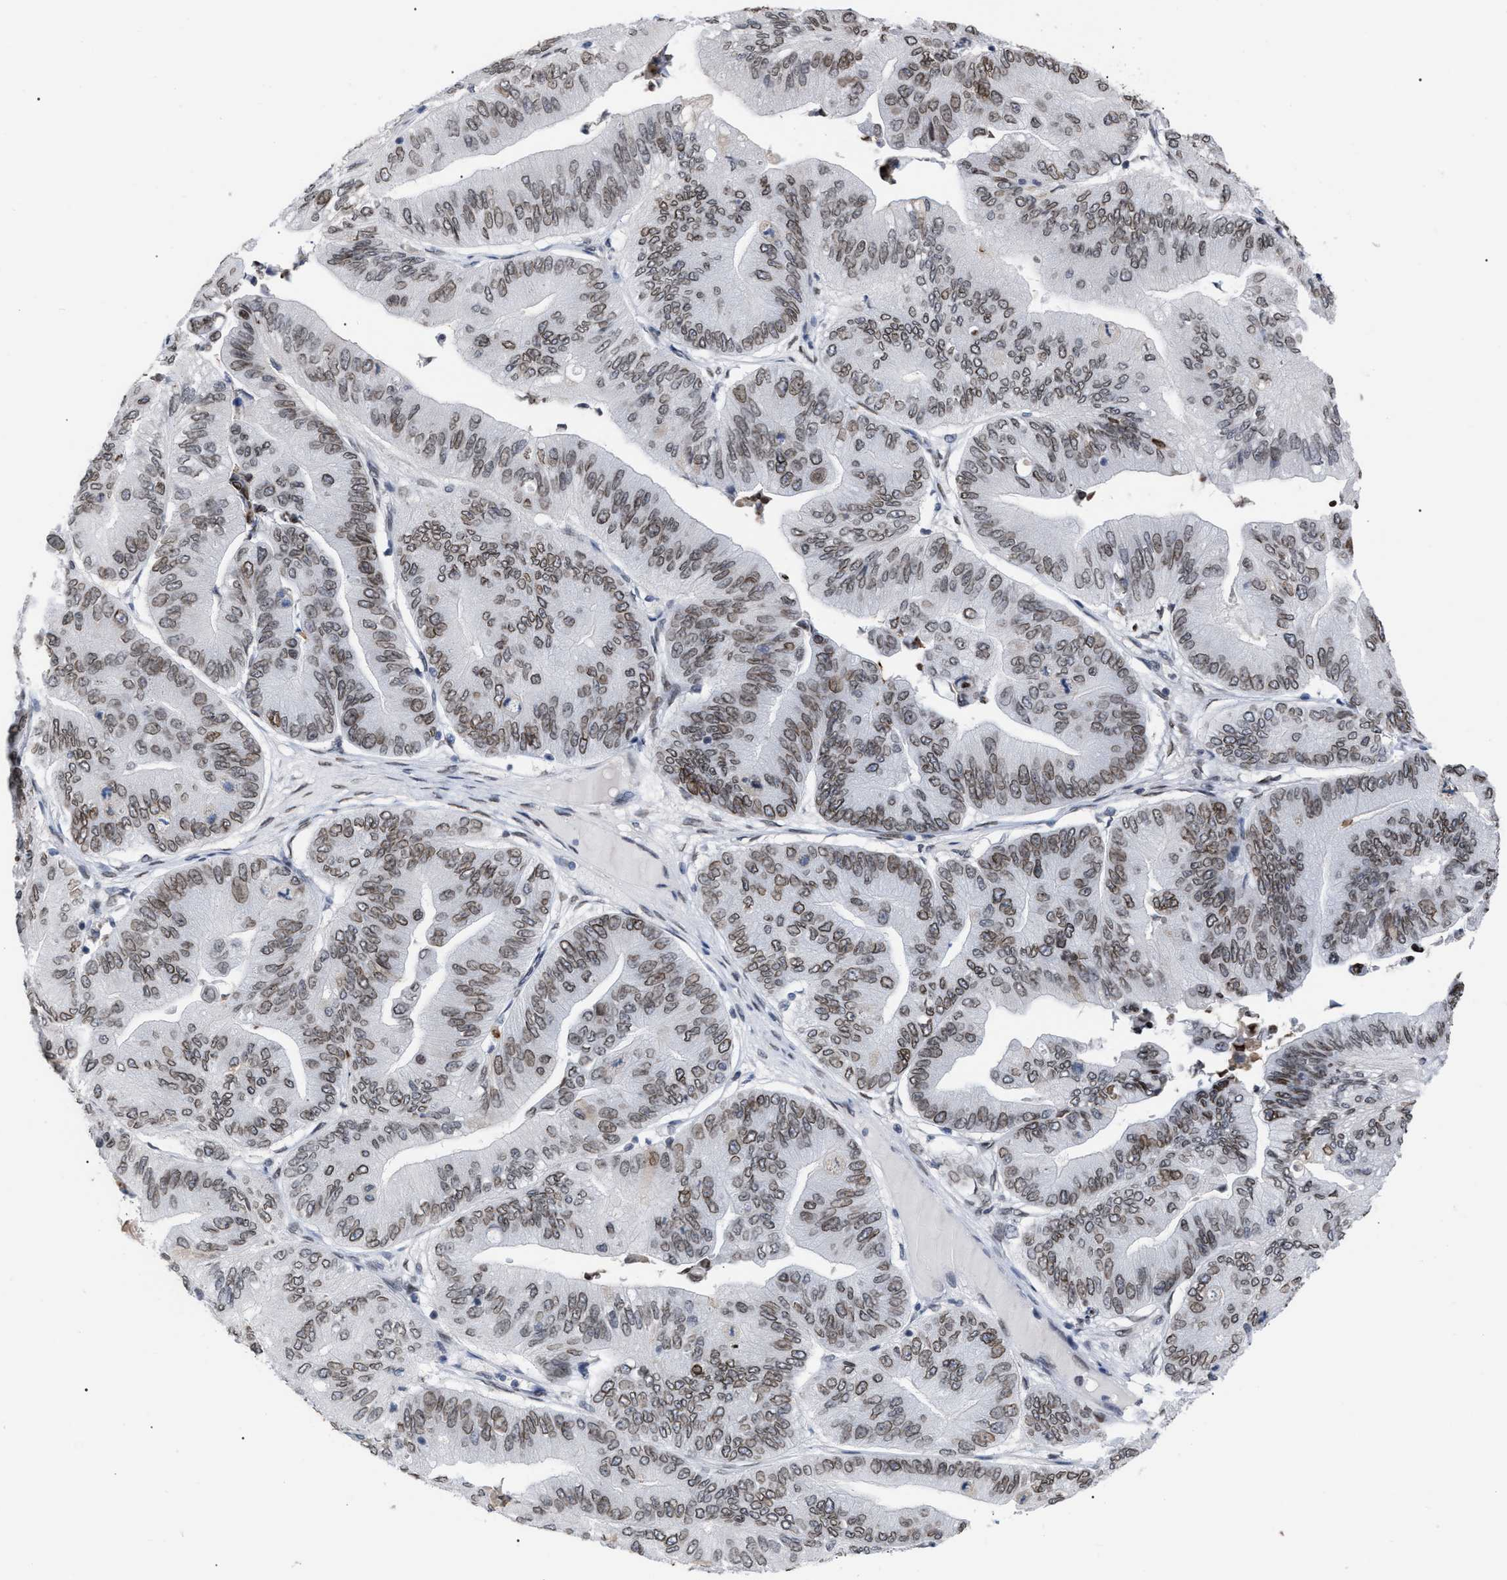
{"staining": {"intensity": "weak", "quantity": ">75%", "location": "cytoplasmic/membranous,nuclear"}, "tissue": "ovarian cancer", "cell_type": "Tumor cells", "image_type": "cancer", "snomed": [{"axis": "morphology", "description": "Cystadenocarcinoma, mucinous, NOS"}, {"axis": "topography", "description": "Ovary"}], "caption": "About >75% of tumor cells in ovarian mucinous cystadenocarcinoma reveal weak cytoplasmic/membranous and nuclear protein positivity as visualized by brown immunohistochemical staining.", "gene": "TPR", "patient": {"sex": "female", "age": 61}}